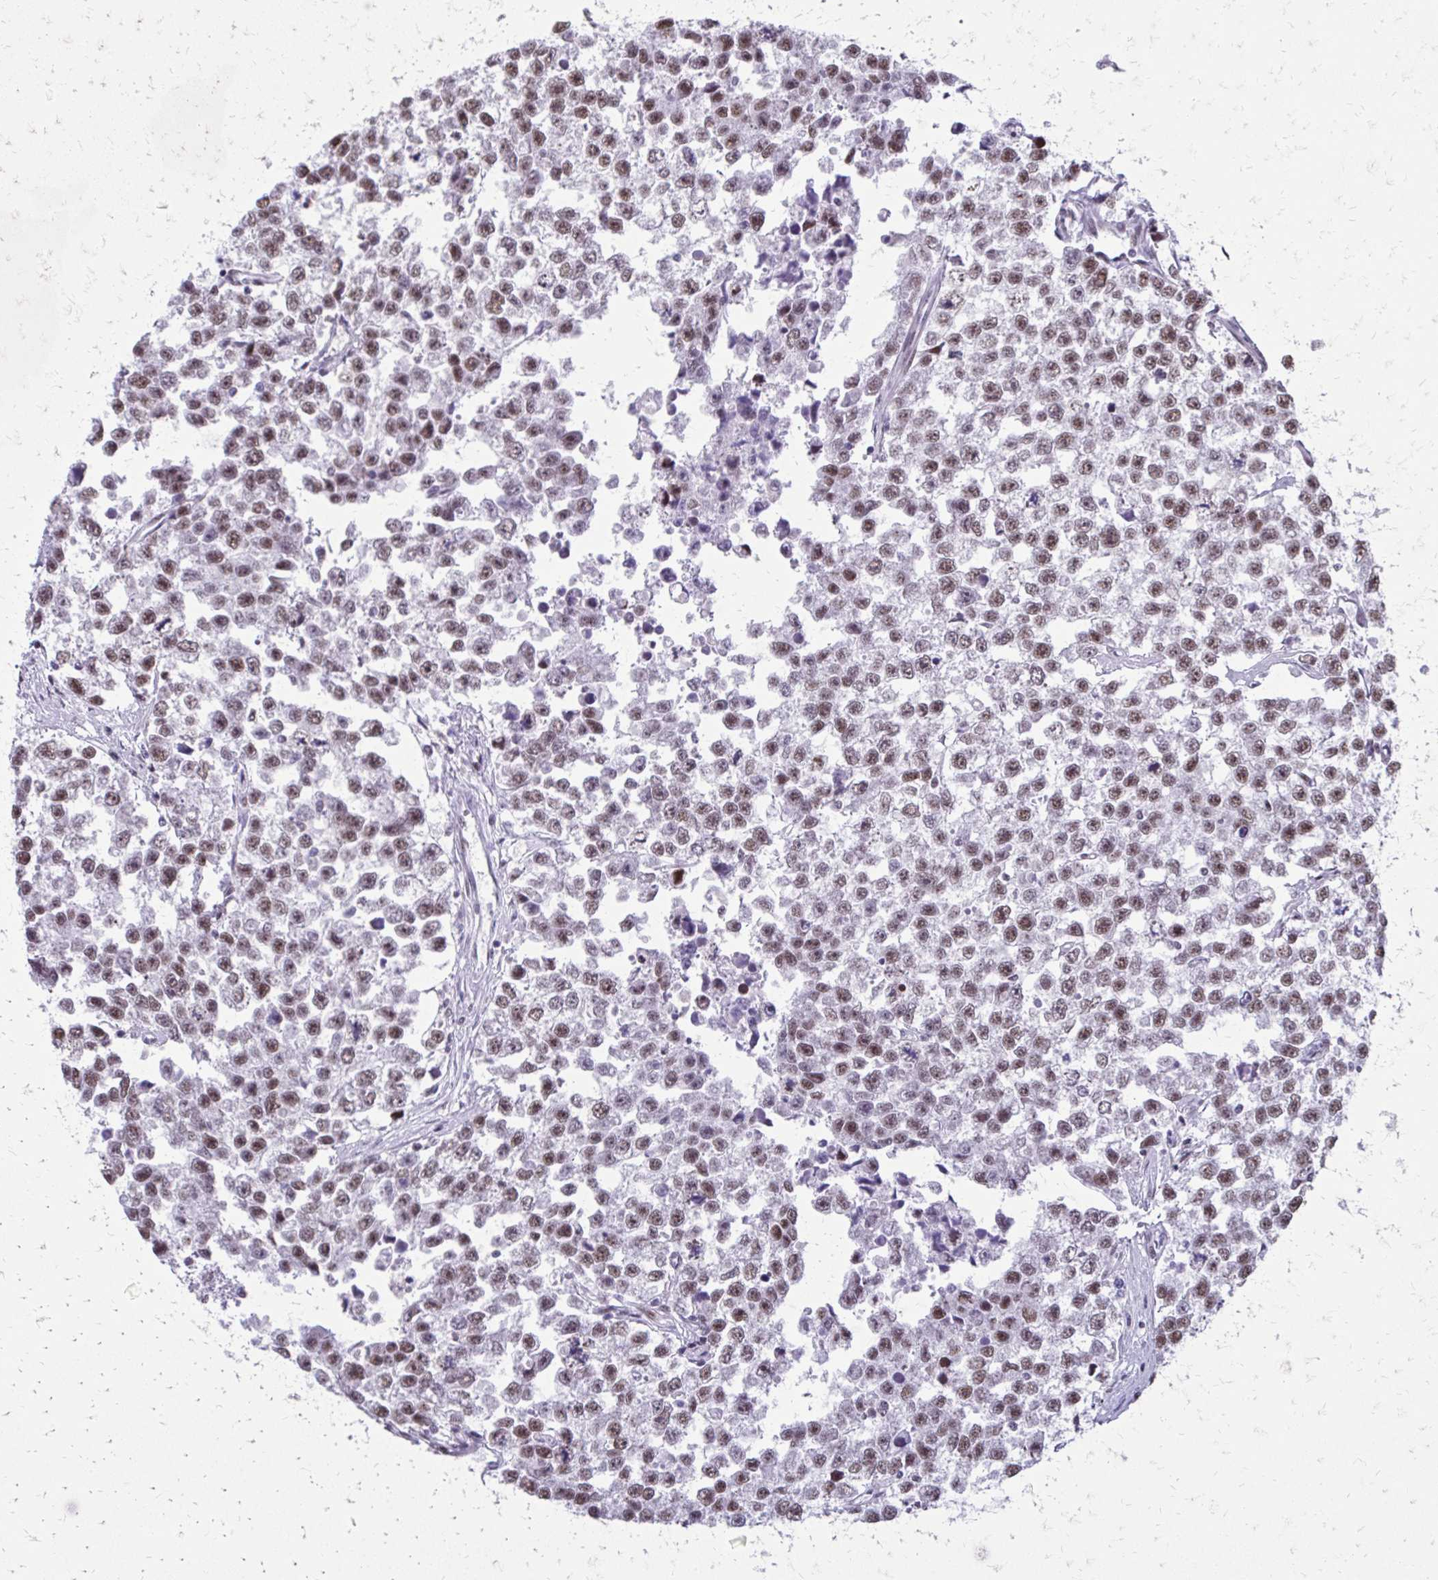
{"staining": {"intensity": "moderate", "quantity": "25%-75%", "location": "nuclear"}, "tissue": "testis cancer", "cell_type": "Tumor cells", "image_type": "cancer", "snomed": [{"axis": "morphology", "description": "Seminoma, NOS"}, {"axis": "topography", "description": "Testis"}], "caption": "Tumor cells show medium levels of moderate nuclear expression in about 25%-75% of cells in human testis cancer (seminoma).", "gene": "SS18", "patient": {"sex": "male", "age": 26}}